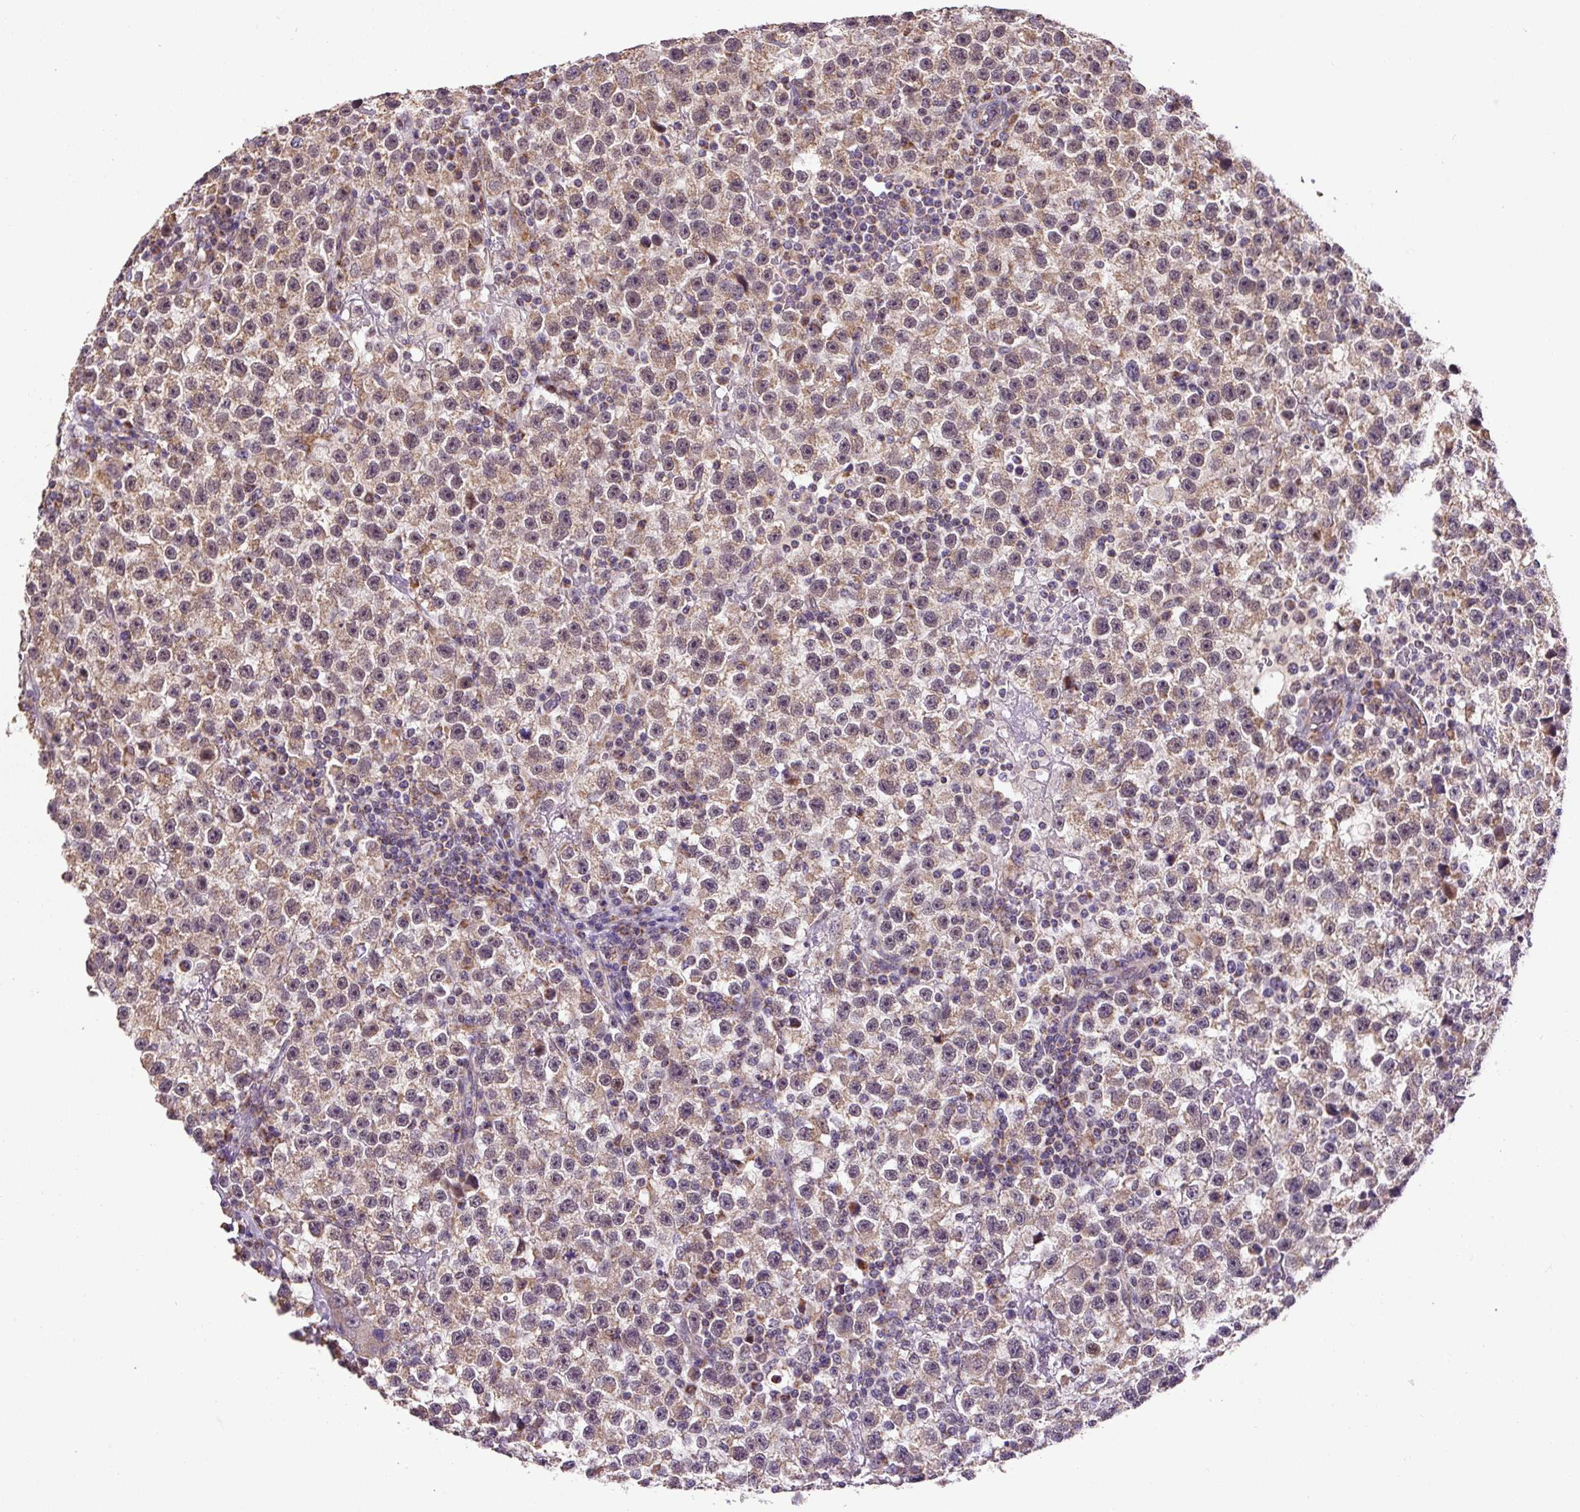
{"staining": {"intensity": "moderate", "quantity": ">75%", "location": "cytoplasmic/membranous"}, "tissue": "testis cancer", "cell_type": "Tumor cells", "image_type": "cancer", "snomed": [{"axis": "morphology", "description": "Seminoma, NOS"}, {"axis": "topography", "description": "Testis"}], "caption": "The photomicrograph displays staining of testis cancer, revealing moderate cytoplasmic/membranous protein positivity (brown color) within tumor cells. (DAB (3,3'-diaminobenzidine) IHC with brightfield microscopy, high magnification).", "gene": "MFSD9", "patient": {"sex": "male", "age": 22}}